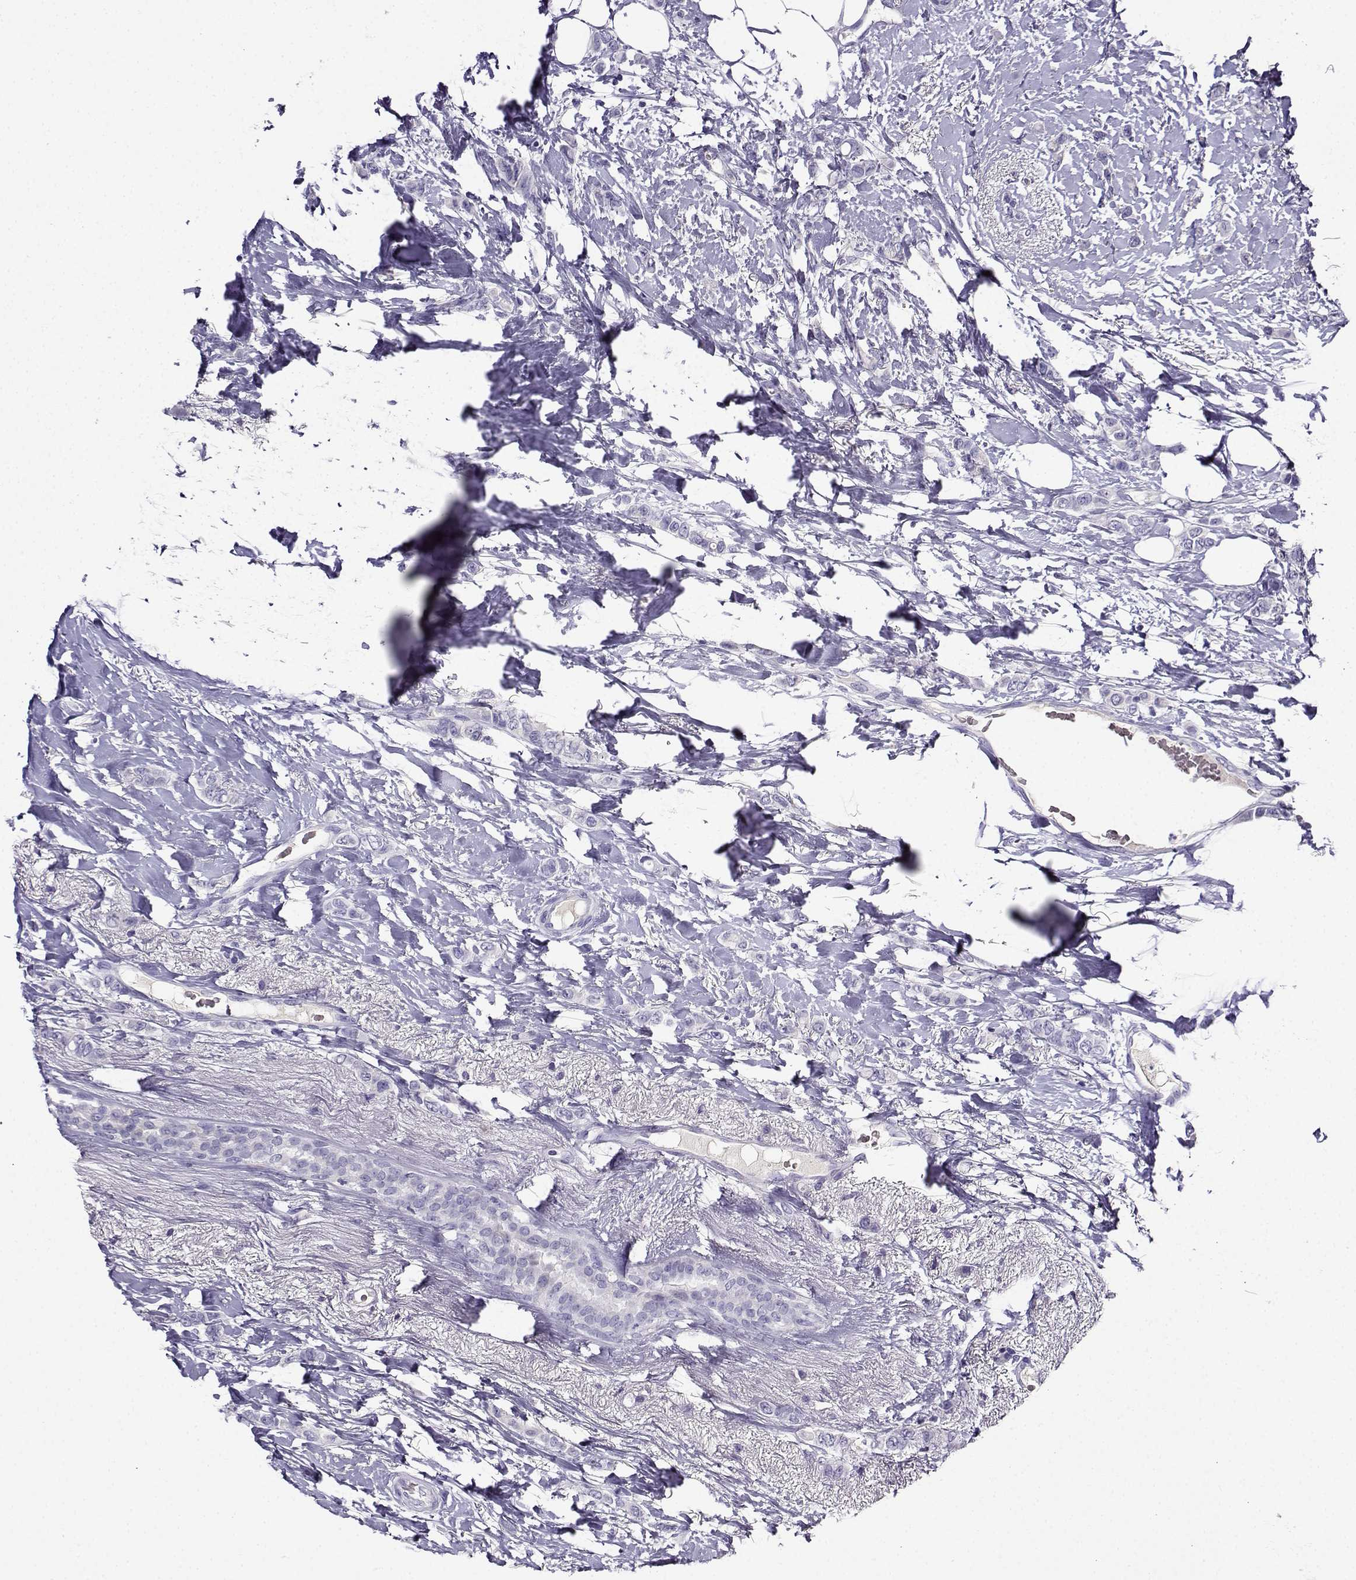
{"staining": {"intensity": "negative", "quantity": "none", "location": "none"}, "tissue": "breast cancer", "cell_type": "Tumor cells", "image_type": "cancer", "snomed": [{"axis": "morphology", "description": "Lobular carcinoma"}, {"axis": "topography", "description": "Breast"}], "caption": "Immunohistochemistry (IHC) of human breast cancer (lobular carcinoma) displays no positivity in tumor cells.", "gene": "LINGO1", "patient": {"sex": "female", "age": 66}}